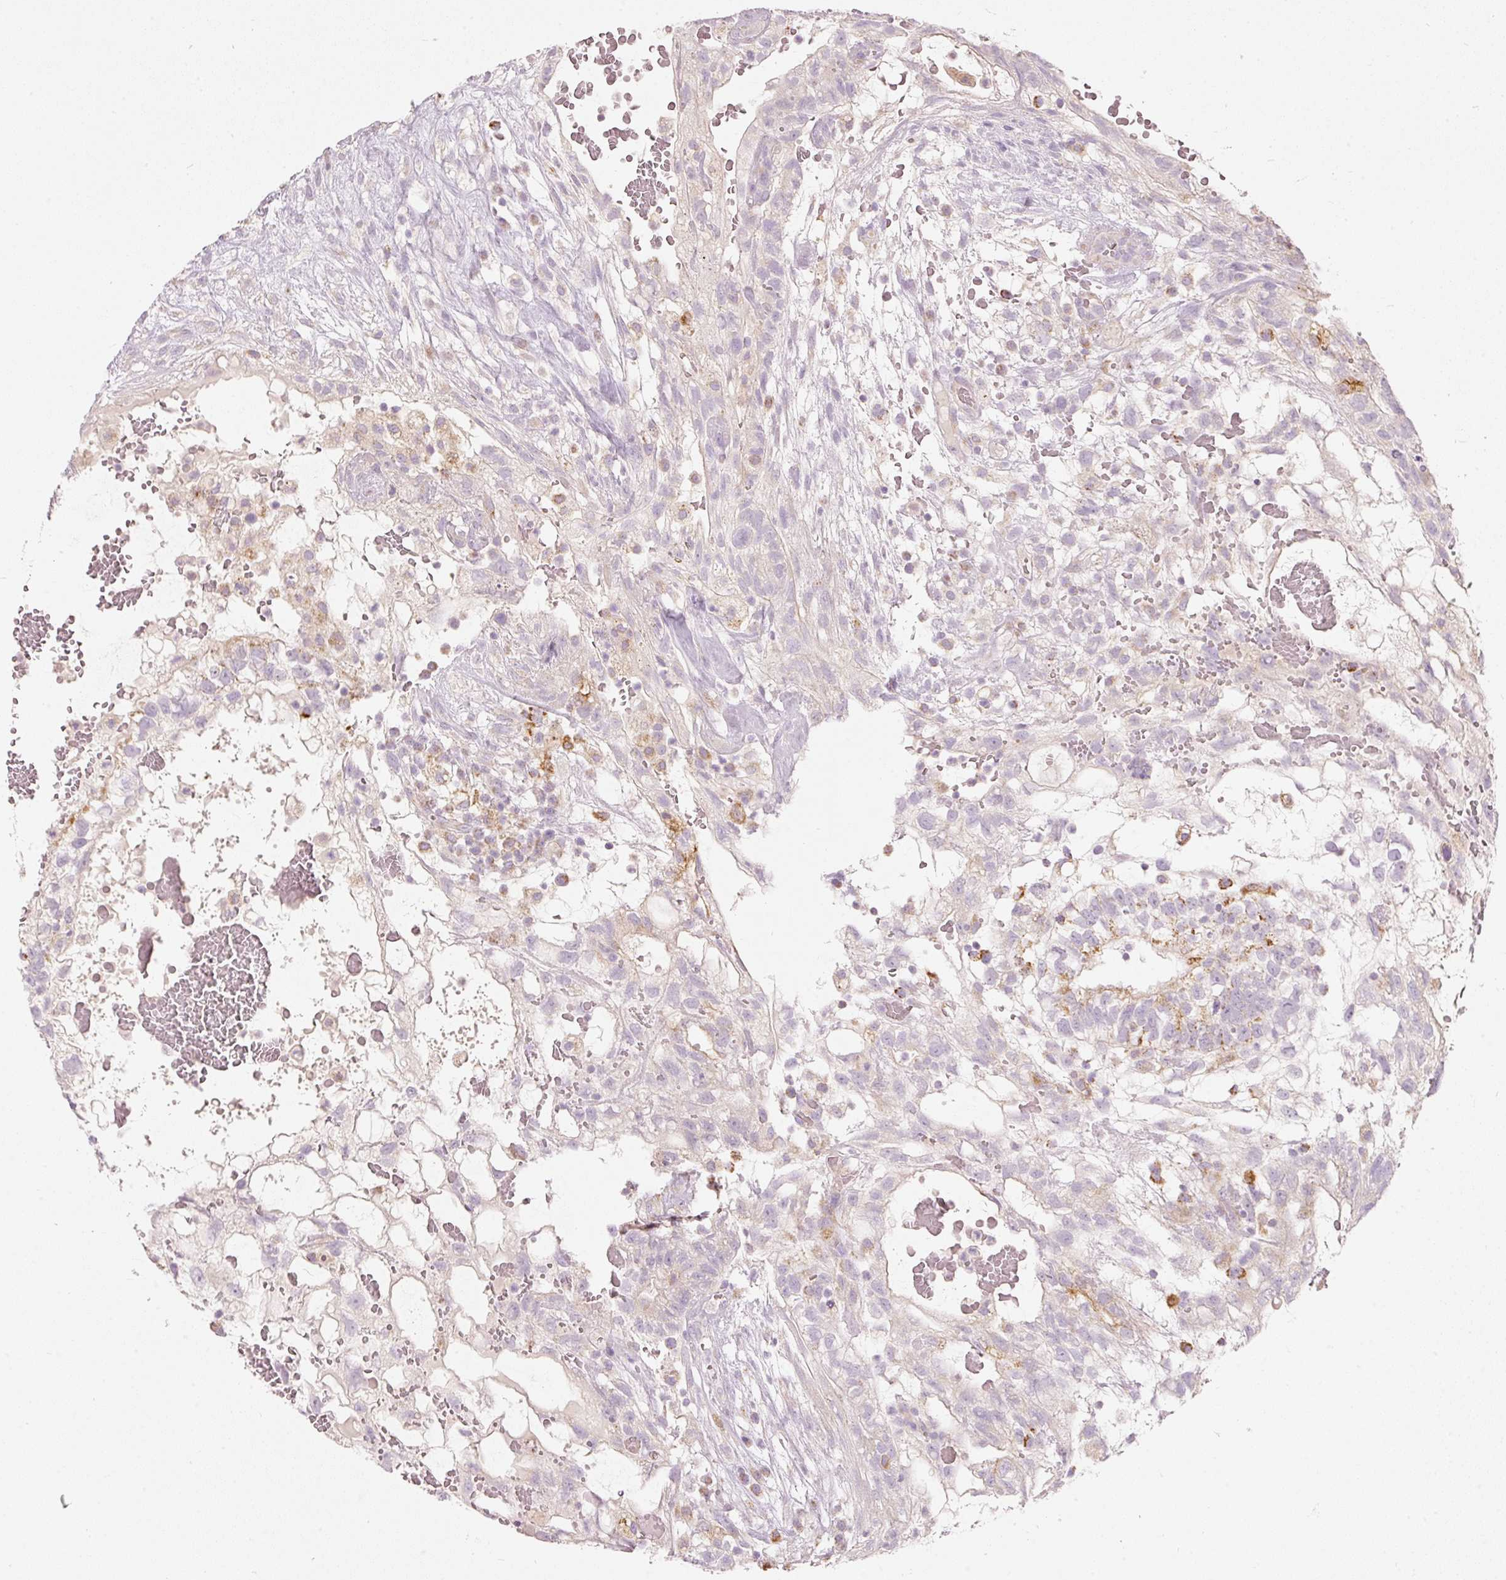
{"staining": {"intensity": "negative", "quantity": "none", "location": "none"}, "tissue": "testis cancer", "cell_type": "Tumor cells", "image_type": "cancer", "snomed": [{"axis": "morphology", "description": "Normal tissue, NOS"}, {"axis": "morphology", "description": "Carcinoma, Embryonal, NOS"}, {"axis": "topography", "description": "Testis"}], "caption": "Immunohistochemistry histopathology image of neoplastic tissue: embryonal carcinoma (testis) stained with DAB (3,3'-diaminobenzidine) reveals no significant protein positivity in tumor cells.", "gene": "MTHFD2", "patient": {"sex": "male", "age": 32}}